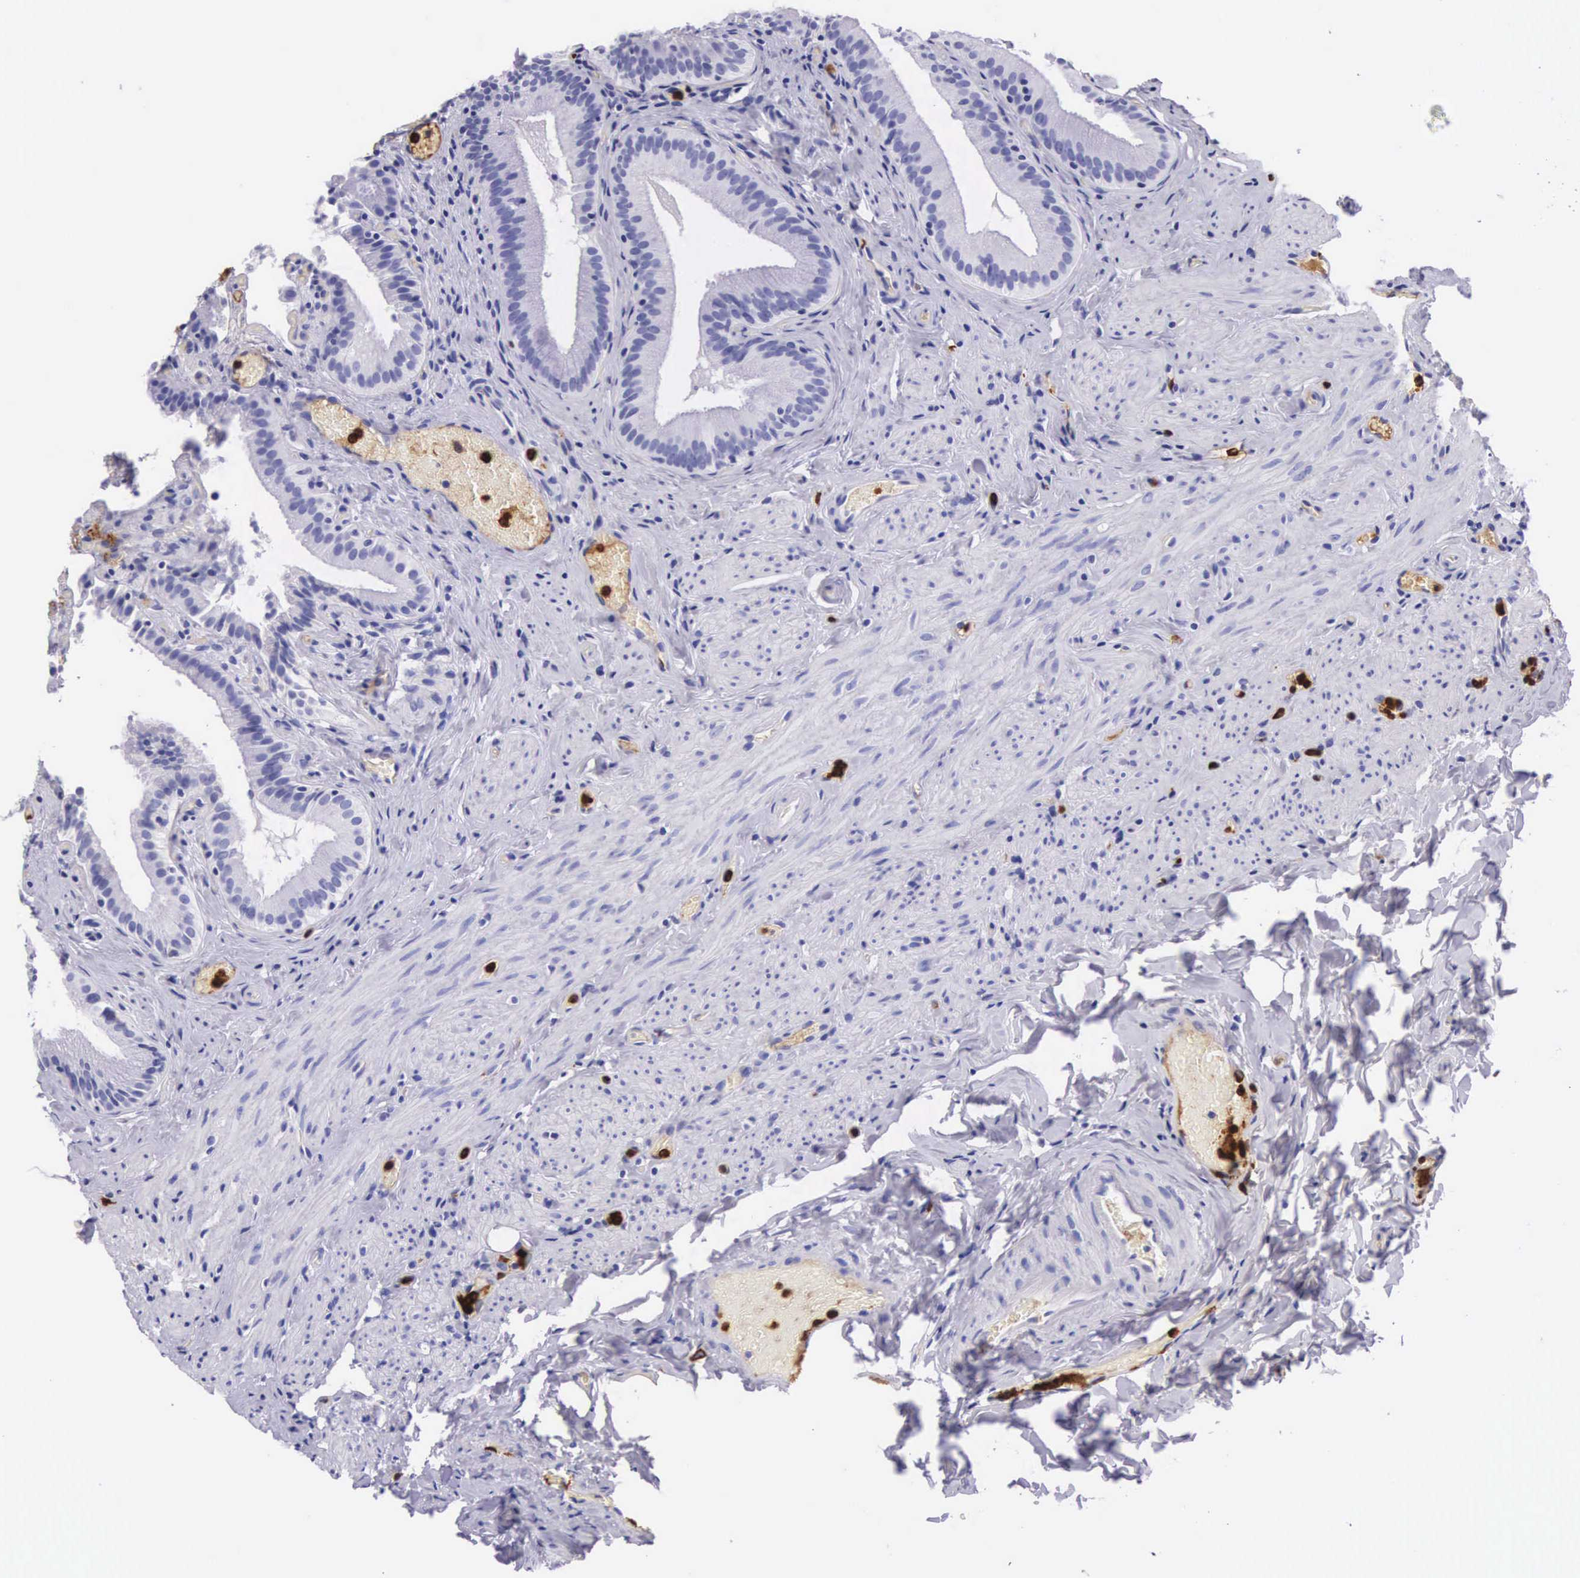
{"staining": {"intensity": "negative", "quantity": "none", "location": "none"}, "tissue": "gallbladder", "cell_type": "Glandular cells", "image_type": "normal", "snomed": [{"axis": "morphology", "description": "Normal tissue, NOS"}, {"axis": "topography", "description": "Gallbladder"}], "caption": "Glandular cells are negative for brown protein staining in benign gallbladder. The staining was performed using DAB to visualize the protein expression in brown, while the nuclei were stained in blue with hematoxylin (Magnification: 20x).", "gene": "FCN1", "patient": {"sex": "female", "age": 44}}